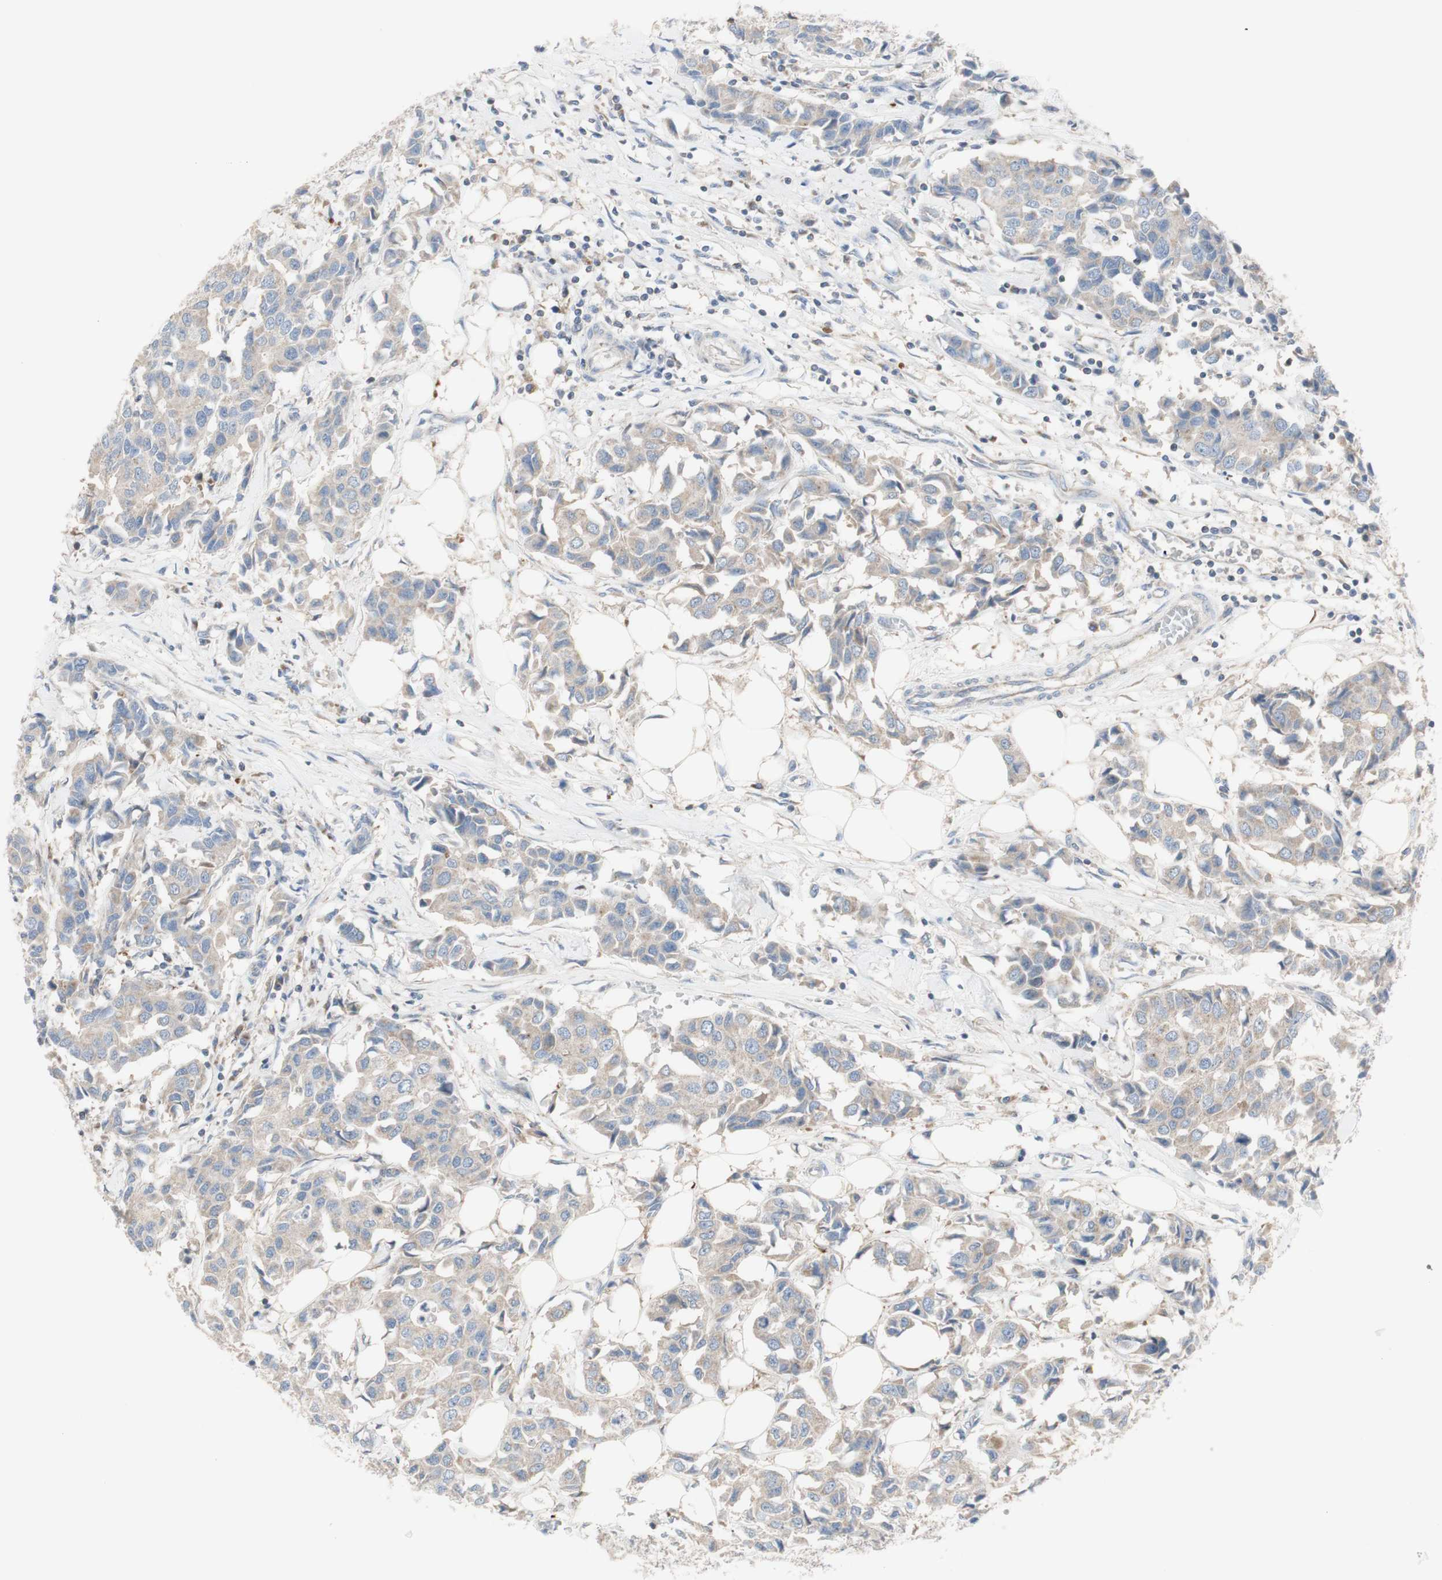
{"staining": {"intensity": "weak", "quantity": ">75%", "location": "cytoplasmic/membranous"}, "tissue": "breast cancer", "cell_type": "Tumor cells", "image_type": "cancer", "snomed": [{"axis": "morphology", "description": "Duct carcinoma"}, {"axis": "topography", "description": "Breast"}], "caption": "Intraductal carcinoma (breast) stained for a protein shows weak cytoplasmic/membranous positivity in tumor cells.", "gene": "C3orf52", "patient": {"sex": "female", "age": 80}}